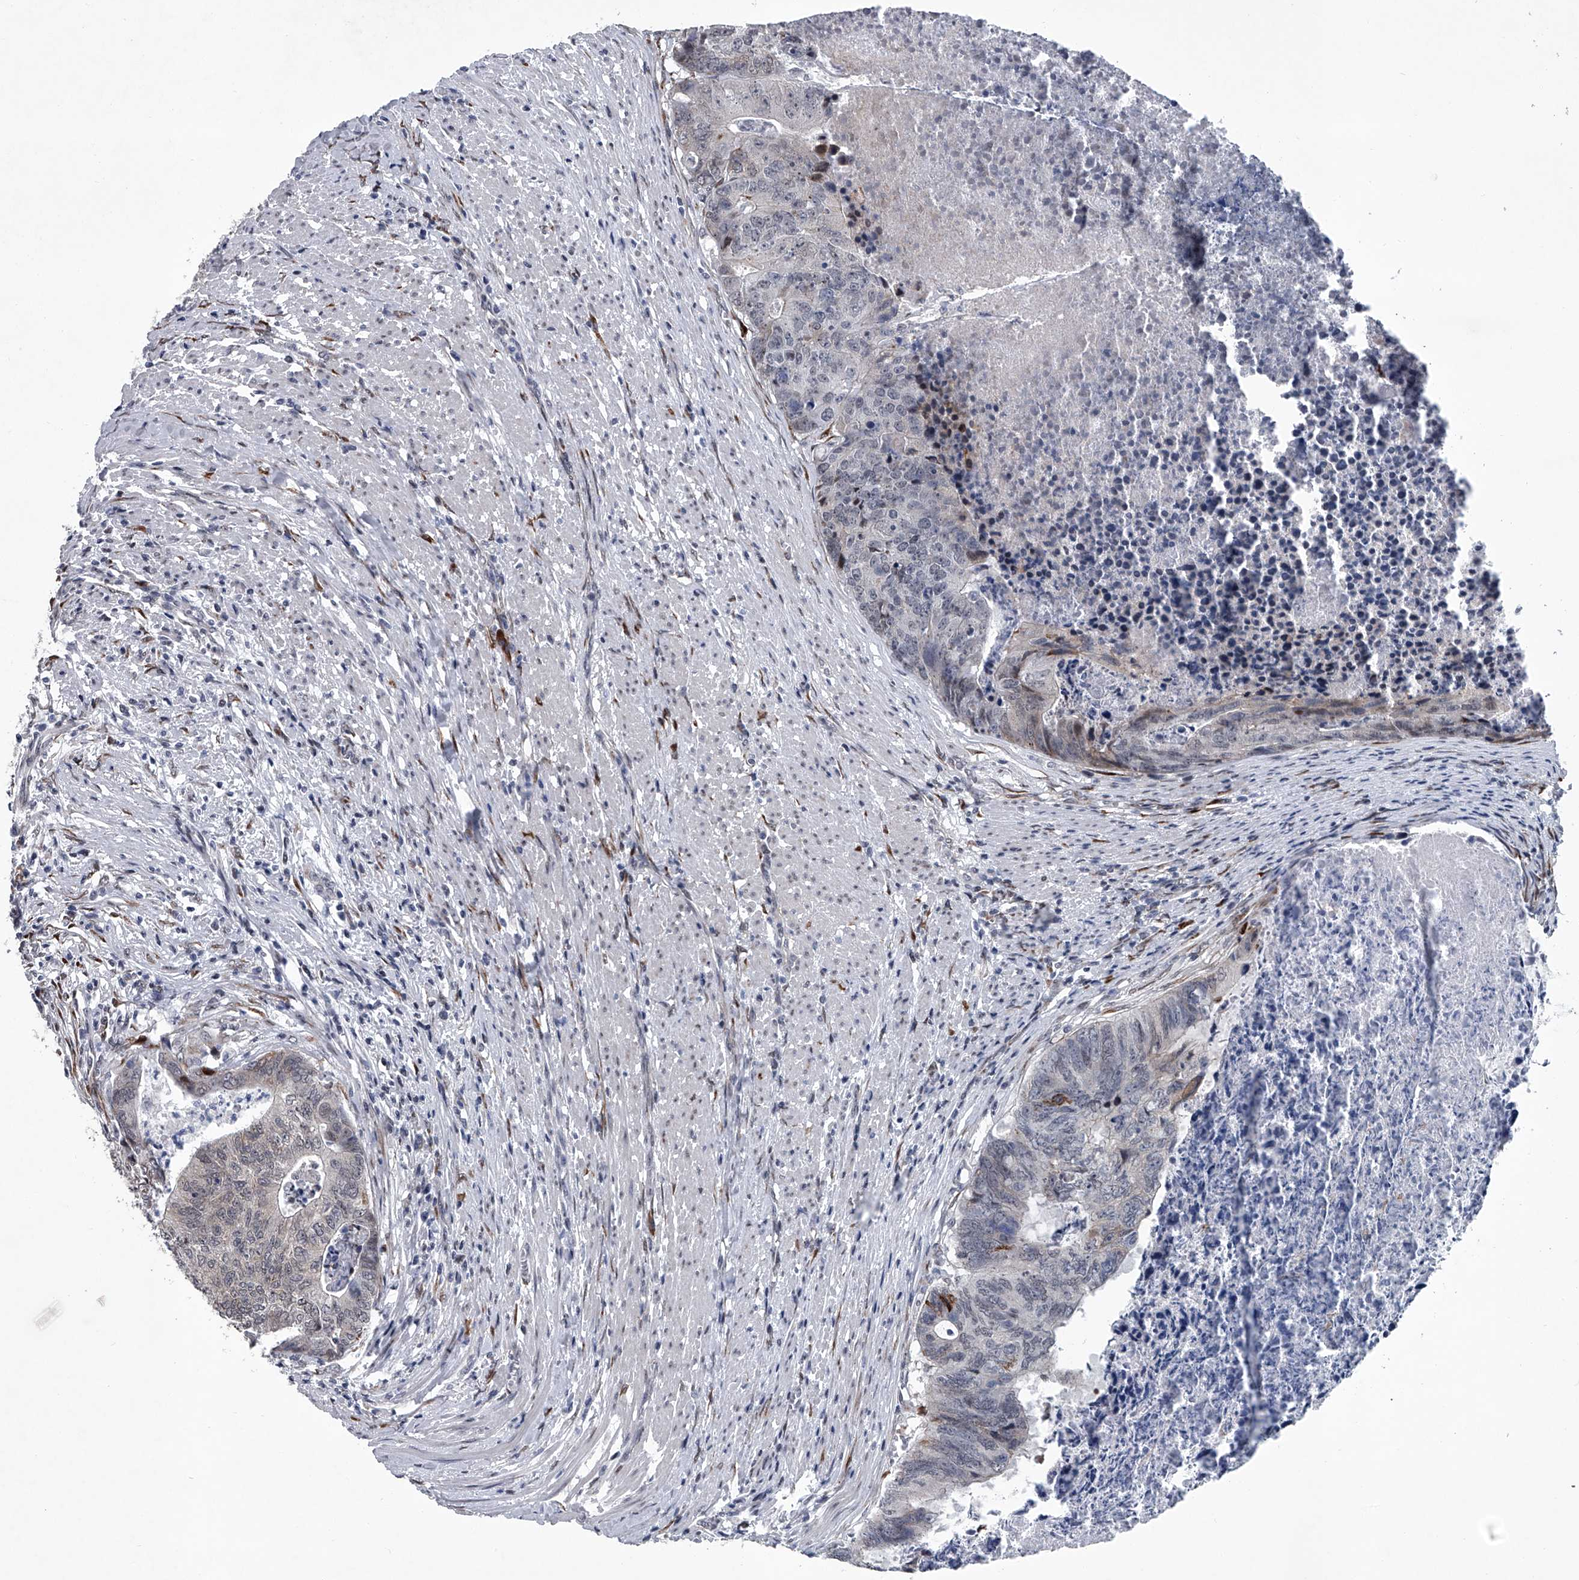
{"staining": {"intensity": "moderate", "quantity": "<25%", "location": "cytoplasmic/membranous"}, "tissue": "colorectal cancer", "cell_type": "Tumor cells", "image_type": "cancer", "snomed": [{"axis": "morphology", "description": "Adenocarcinoma, NOS"}, {"axis": "topography", "description": "Colon"}], "caption": "Tumor cells demonstrate low levels of moderate cytoplasmic/membranous positivity in about <25% of cells in human adenocarcinoma (colorectal).", "gene": "PPP2R5D", "patient": {"sex": "female", "age": 67}}